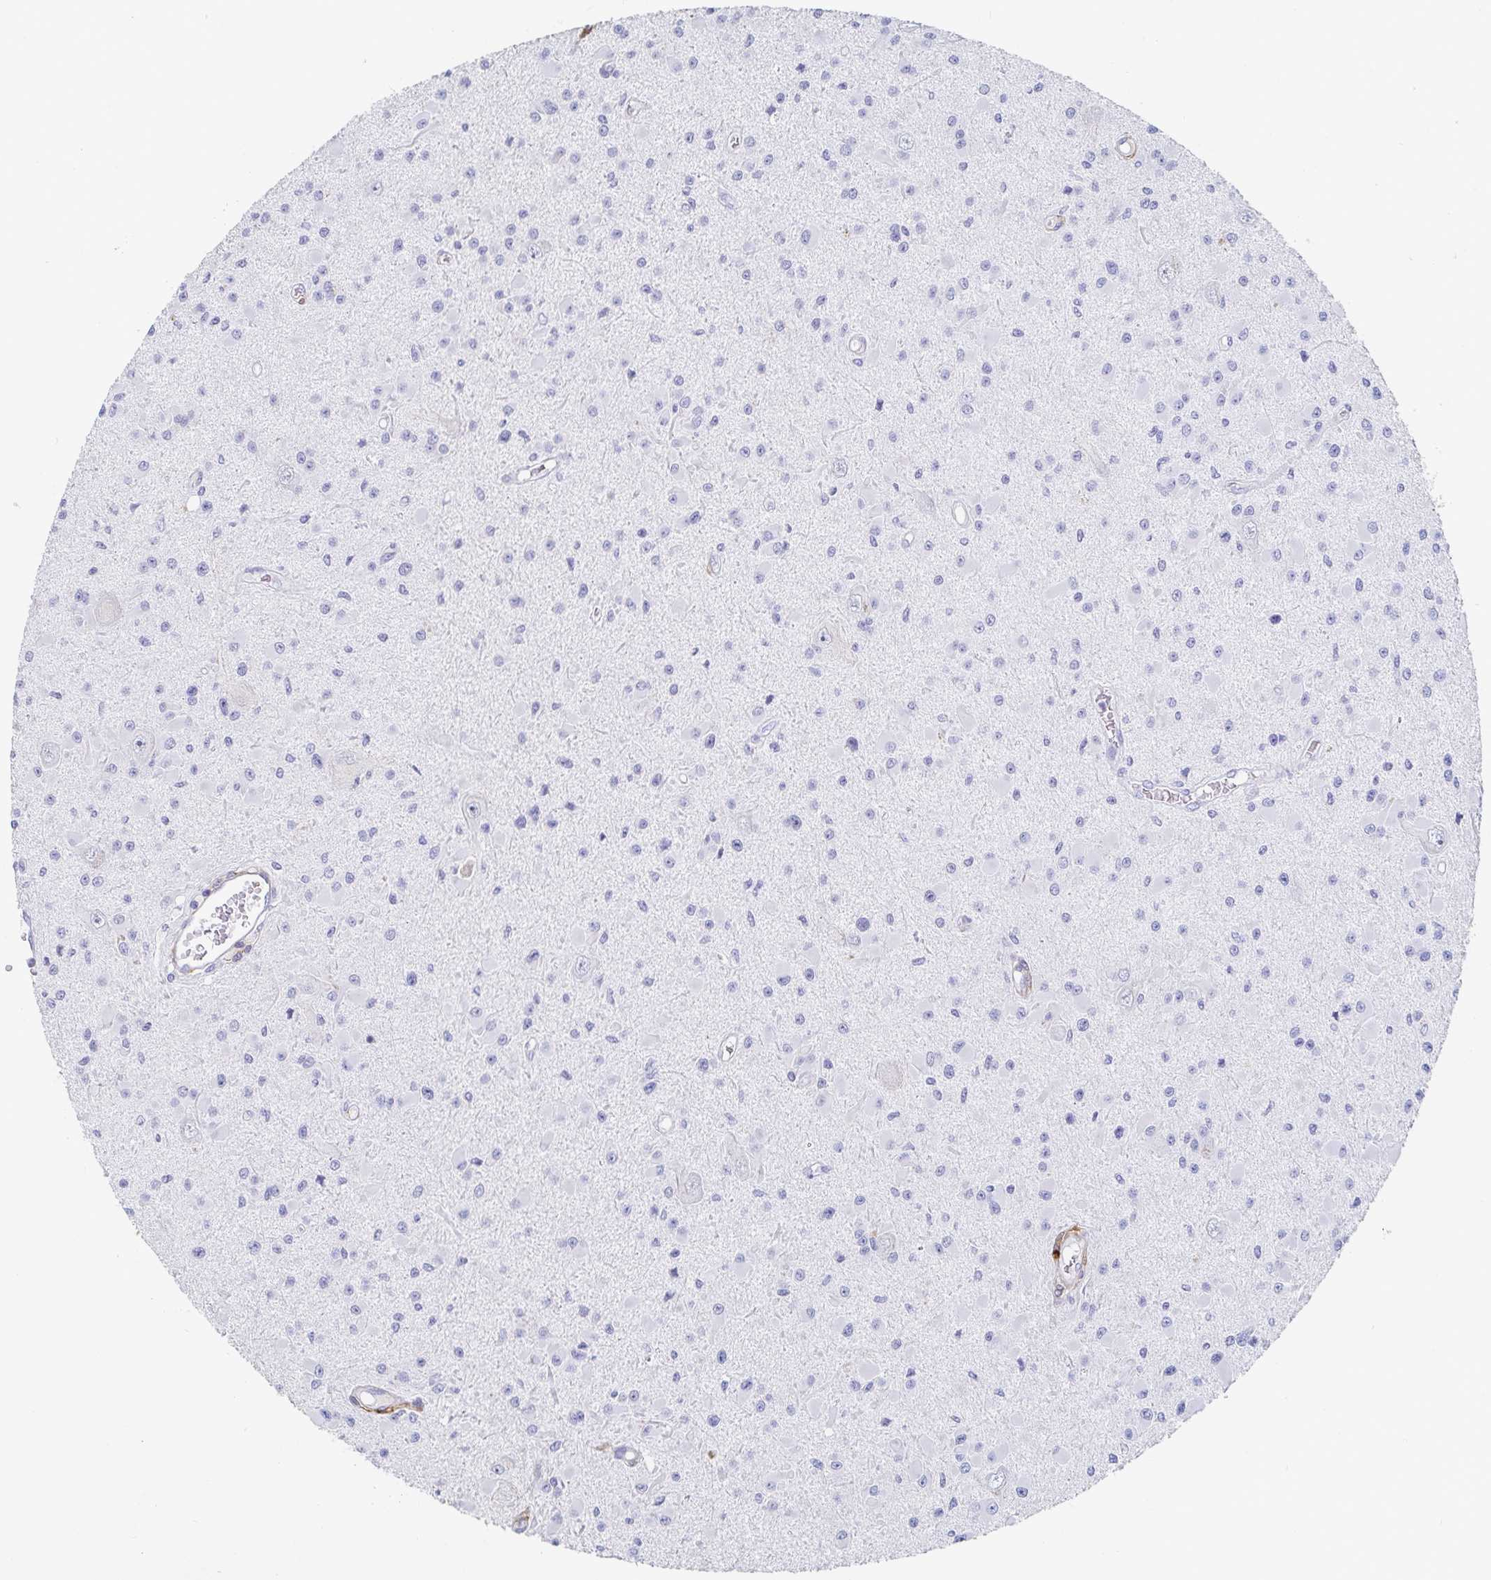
{"staining": {"intensity": "negative", "quantity": "none", "location": "none"}, "tissue": "glioma", "cell_type": "Tumor cells", "image_type": "cancer", "snomed": [{"axis": "morphology", "description": "Glioma, malignant, High grade"}, {"axis": "topography", "description": "Brain"}], "caption": "Immunohistochemical staining of human glioma reveals no significant positivity in tumor cells.", "gene": "OR2A4", "patient": {"sex": "male", "age": 54}}